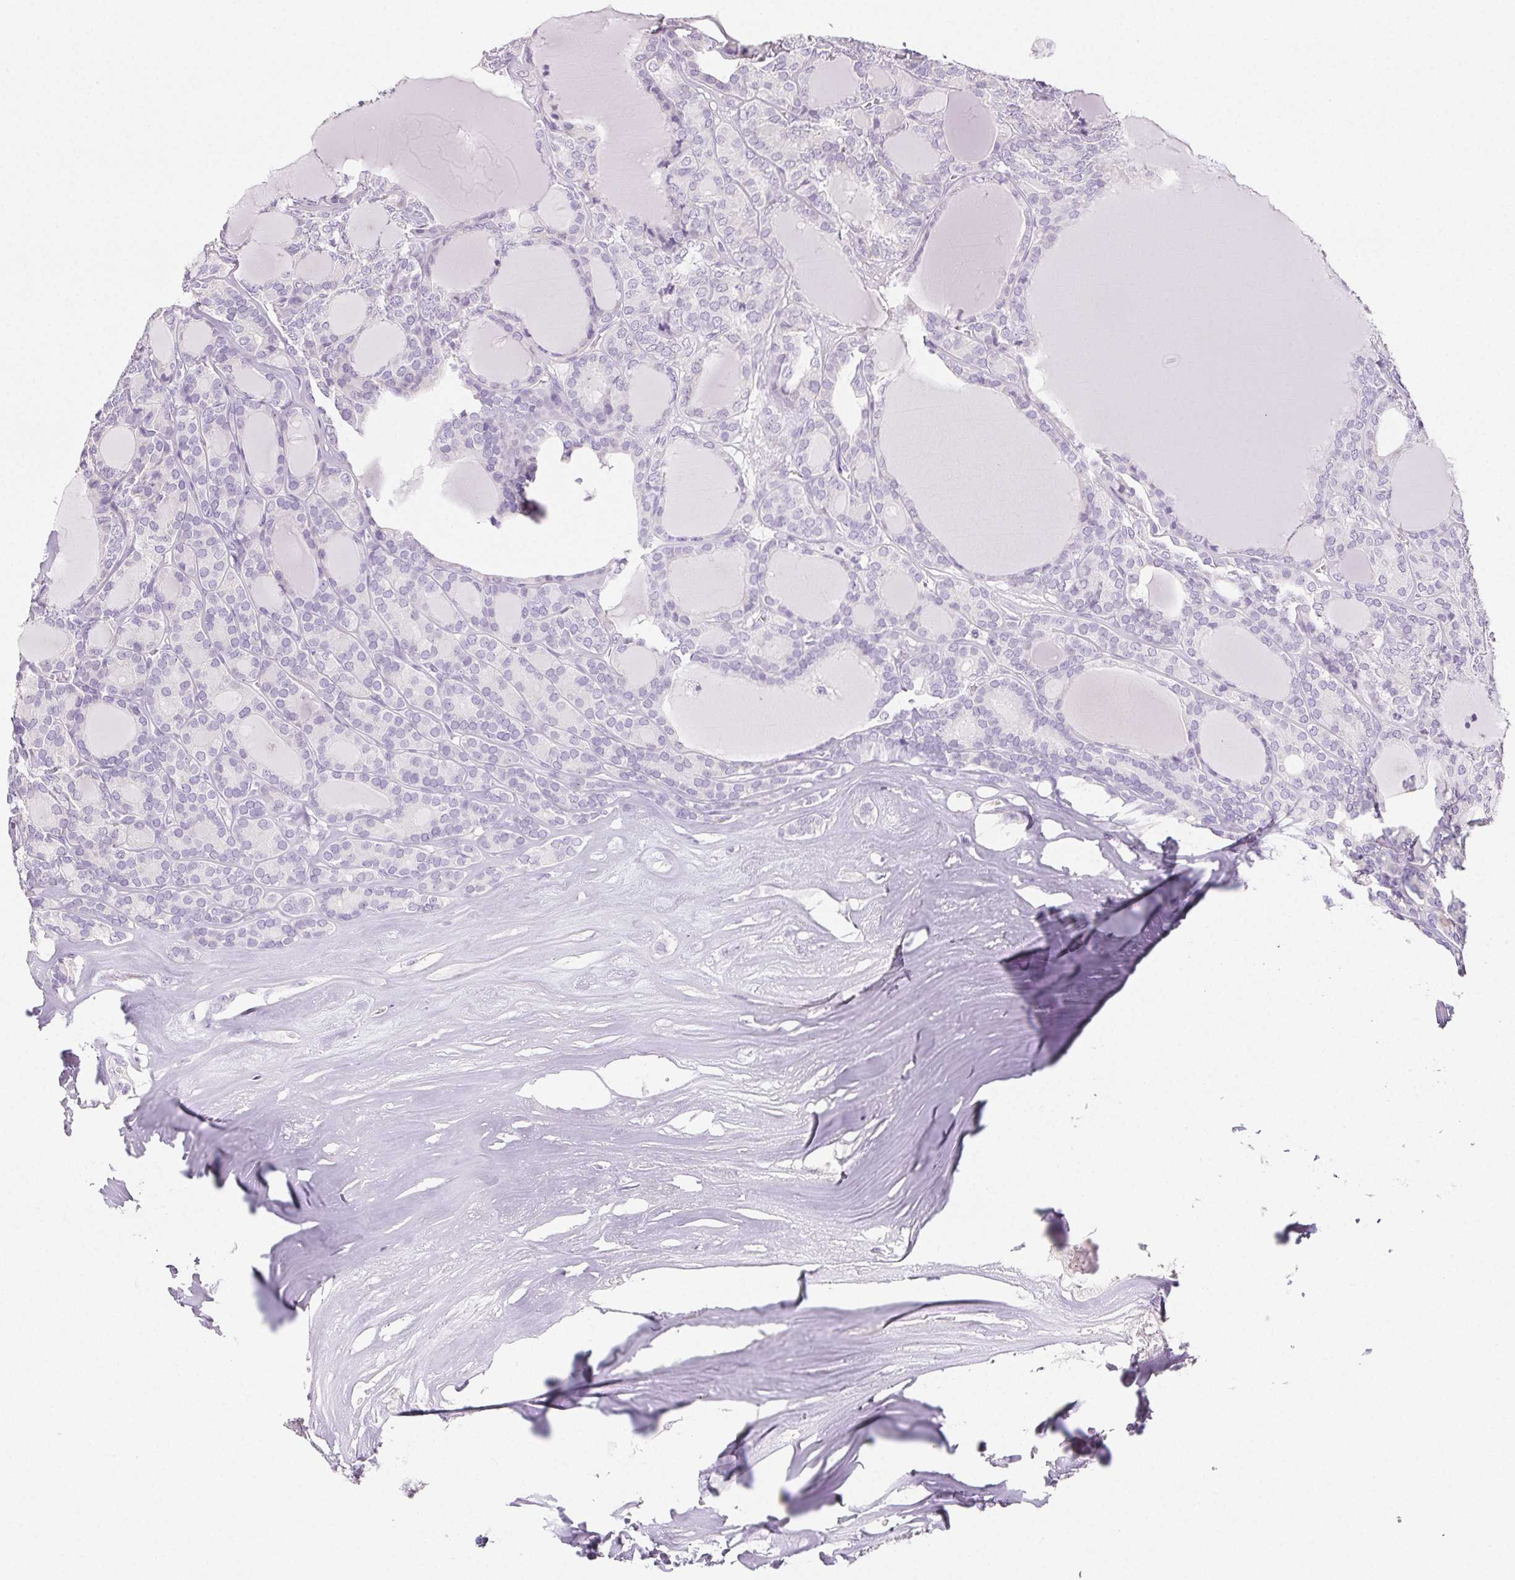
{"staining": {"intensity": "negative", "quantity": "none", "location": "none"}, "tissue": "thyroid cancer", "cell_type": "Tumor cells", "image_type": "cancer", "snomed": [{"axis": "morphology", "description": "Follicular adenoma carcinoma, NOS"}, {"axis": "topography", "description": "Thyroid gland"}], "caption": "Tumor cells are negative for protein expression in human thyroid follicular adenoma carcinoma. (Immunohistochemistry, brightfield microscopy, high magnification).", "gene": "BEND2", "patient": {"sex": "male", "age": 74}}